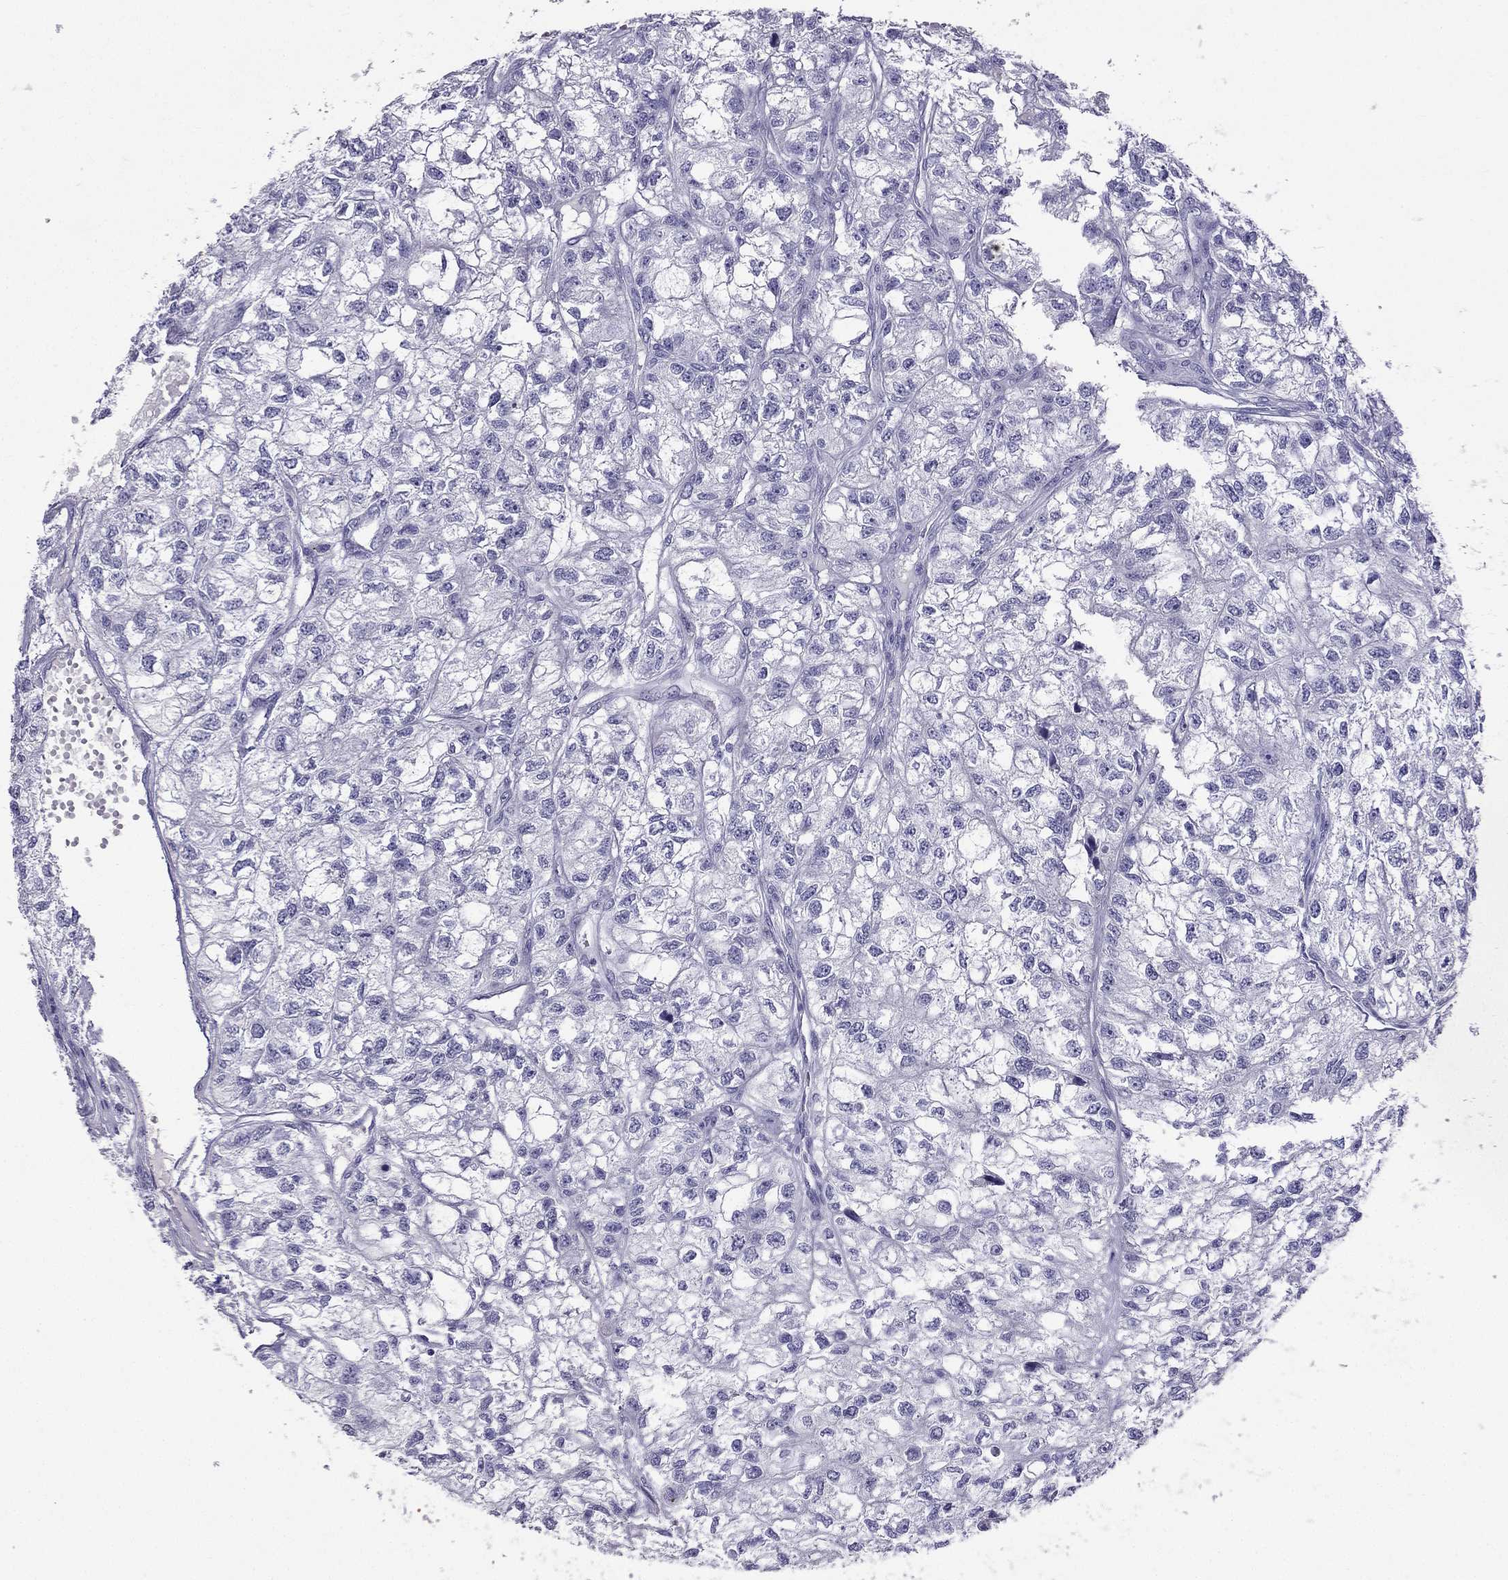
{"staining": {"intensity": "negative", "quantity": "none", "location": "none"}, "tissue": "renal cancer", "cell_type": "Tumor cells", "image_type": "cancer", "snomed": [{"axis": "morphology", "description": "Adenocarcinoma, NOS"}, {"axis": "topography", "description": "Kidney"}], "caption": "A histopathology image of renal adenocarcinoma stained for a protein displays no brown staining in tumor cells.", "gene": "NPTX1", "patient": {"sex": "male", "age": 56}}